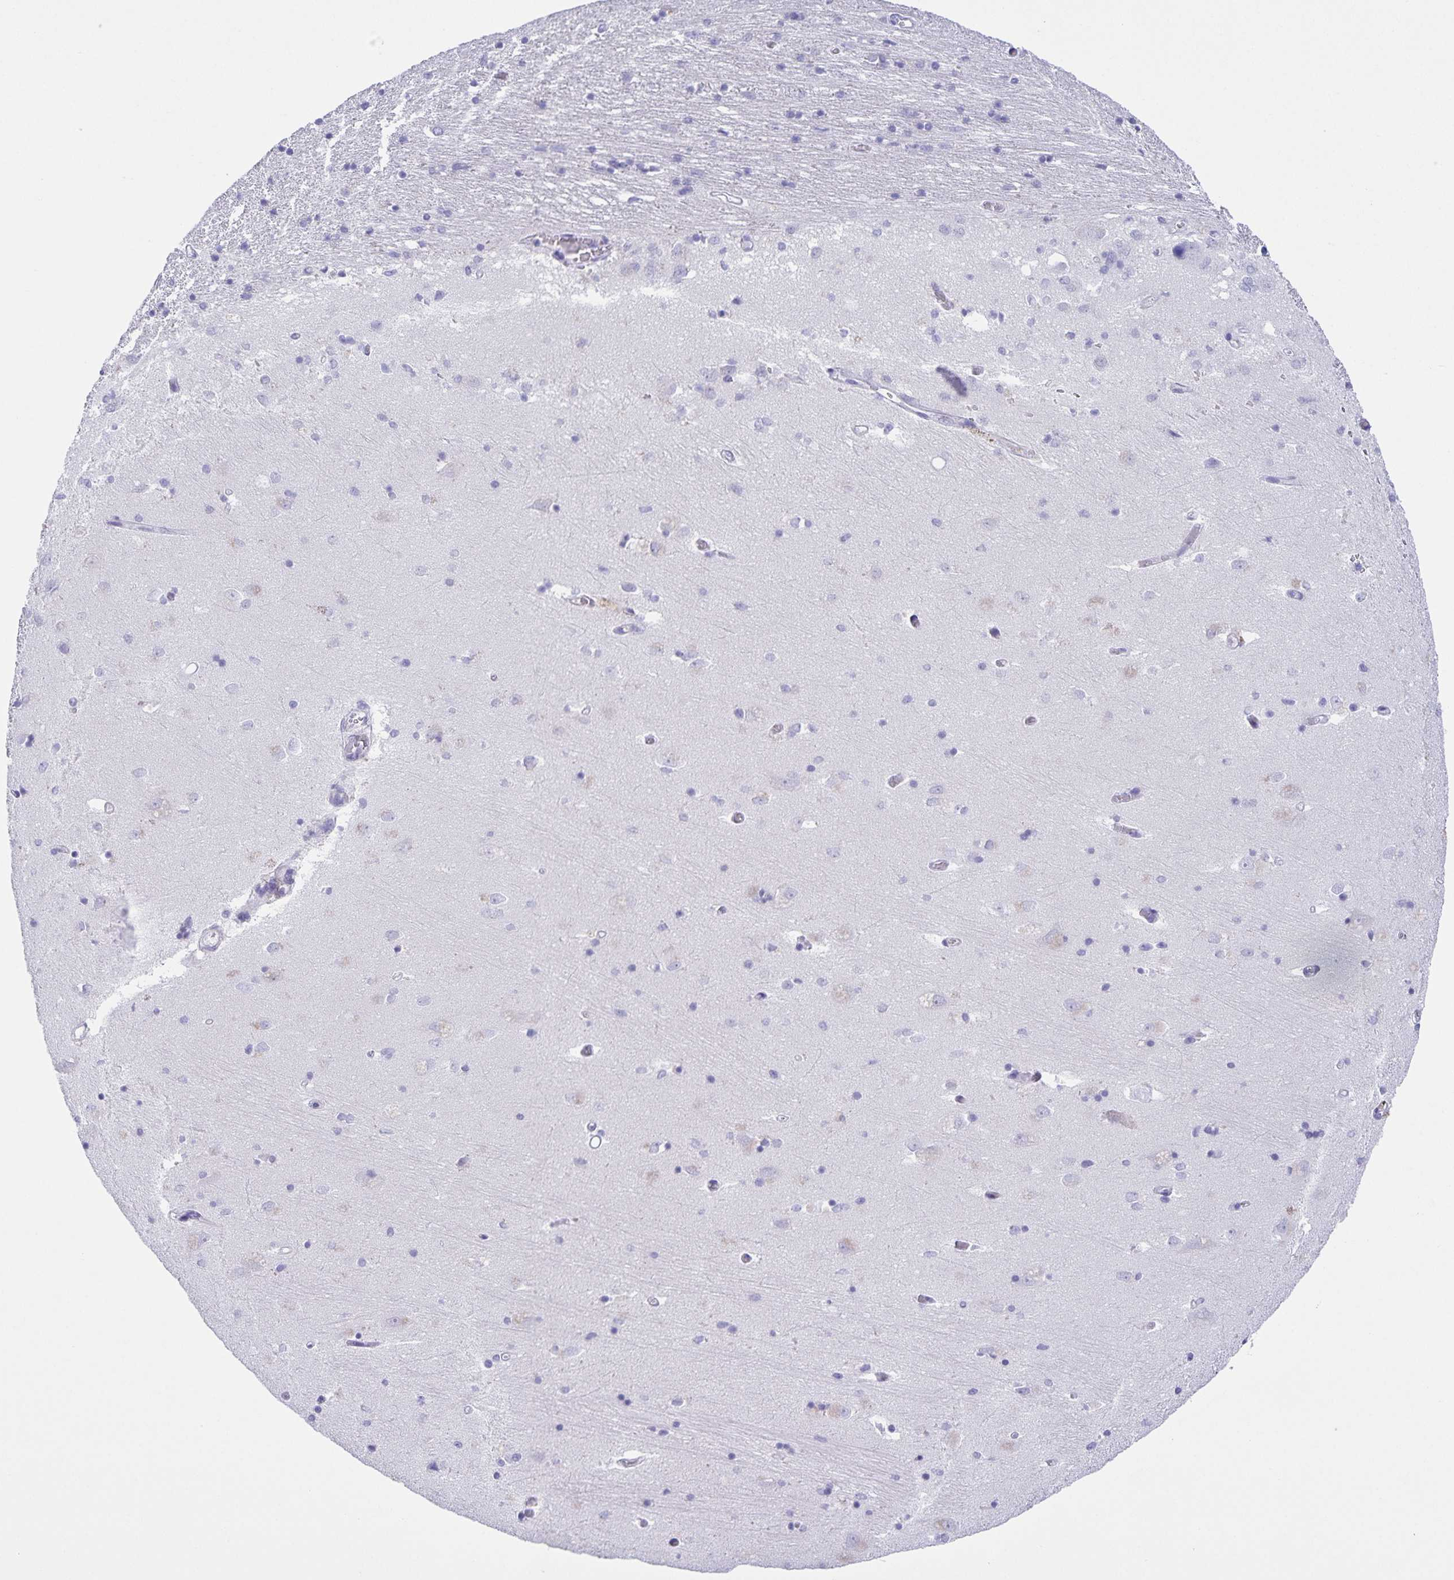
{"staining": {"intensity": "negative", "quantity": "none", "location": "none"}, "tissue": "caudate", "cell_type": "Glial cells", "image_type": "normal", "snomed": [{"axis": "morphology", "description": "Normal tissue, NOS"}, {"axis": "topography", "description": "Lateral ventricle wall"}, {"axis": "topography", "description": "Hippocampus"}], "caption": "High power microscopy image of an immunohistochemistry (IHC) photomicrograph of unremarkable caudate, revealing no significant staining in glial cells.", "gene": "UBQLN3", "patient": {"sex": "female", "age": 63}}